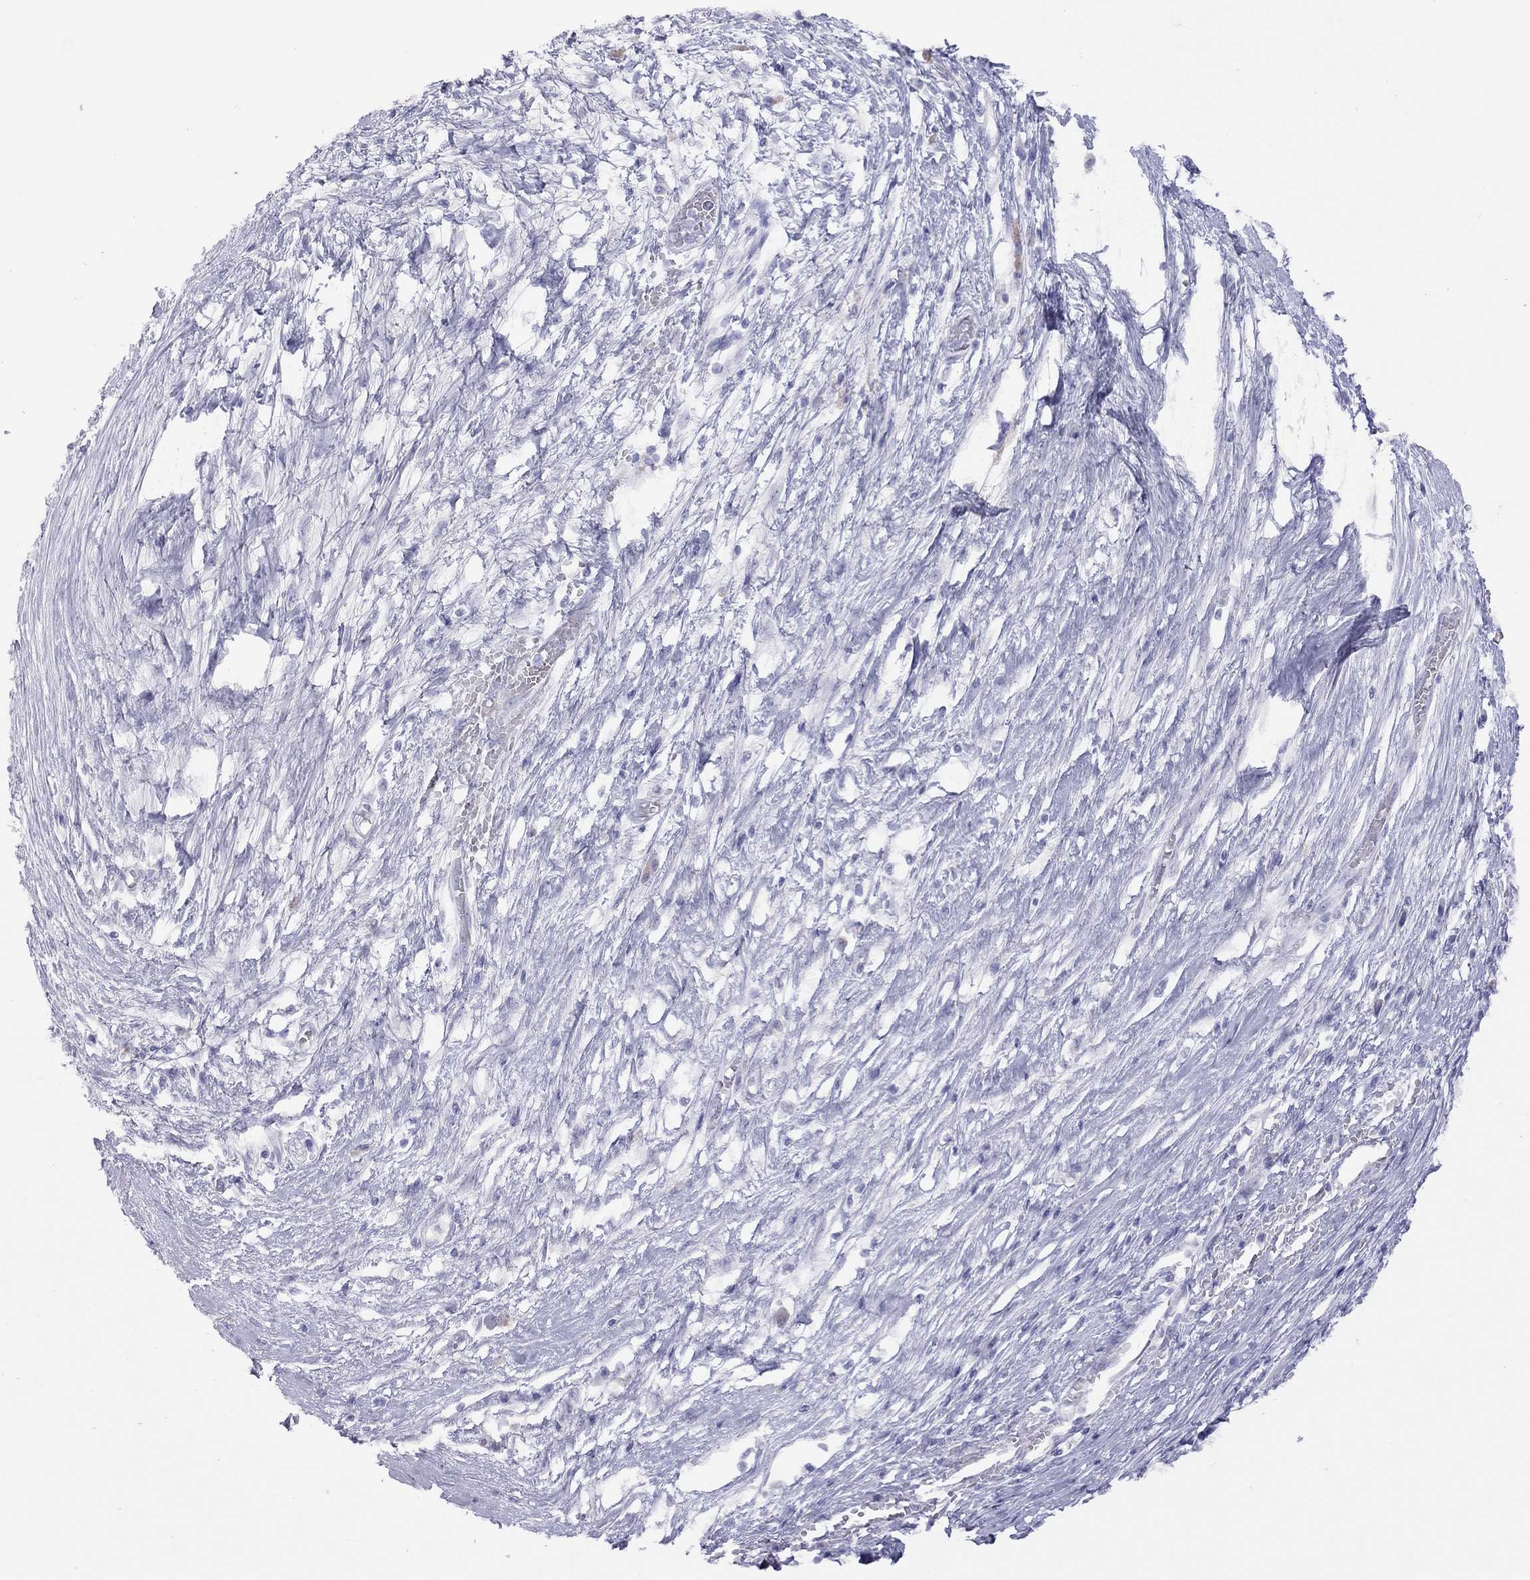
{"staining": {"intensity": "negative", "quantity": "none", "location": "none"}, "tissue": "pancreatic cancer", "cell_type": "Tumor cells", "image_type": "cancer", "snomed": [{"axis": "morphology", "description": "Adenocarcinoma, NOS"}, {"axis": "topography", "description": "Pancreas"}], "caption": "A photomicrograph of pancreatic adenocarcinoma stained for a protein displays no brown staining in tumor cells. Nuclei are stained in blue.", "gene": "STAG3", "patient": {"sex": "male", "age": 63}}